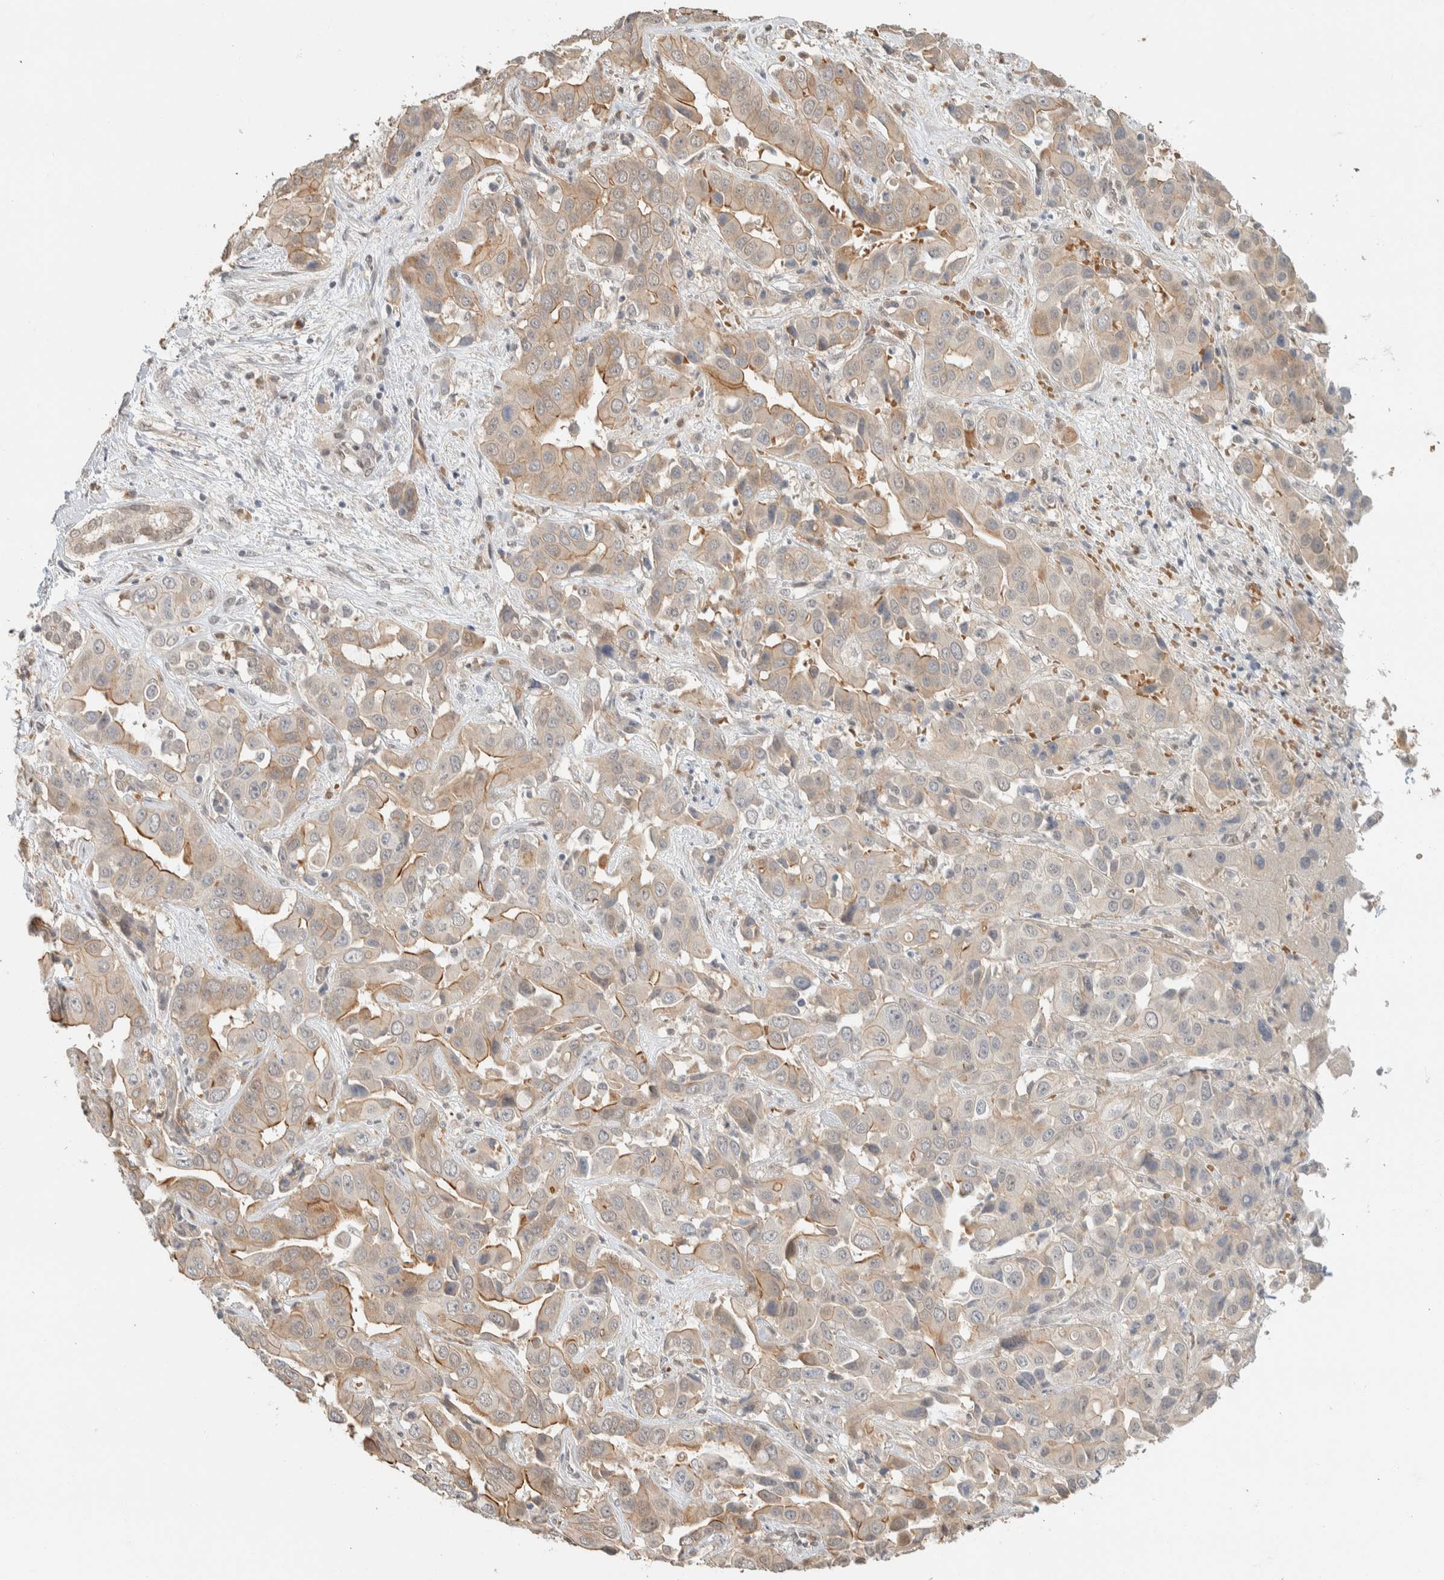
{"staining": {"intensity": "weak", "quantity": ">75%", "location": "cytoplasmic/membranous"}, "tissue": "liver cancer", "cell_type": "Tumor cells", "image_type": "cancer", "snomed": [{"axis": "morphology", "description": "Cholangiocarcinoma"}, {"axis": "topography", "description": "Liver"}], "caption": "Liver cholangiocarcinoma stained for a protein reveals weak cytoplasmic/membranous positivity in tumor cells.", "gene": "ZBTB2", "patient": {"sex": "female", "age": 52}}